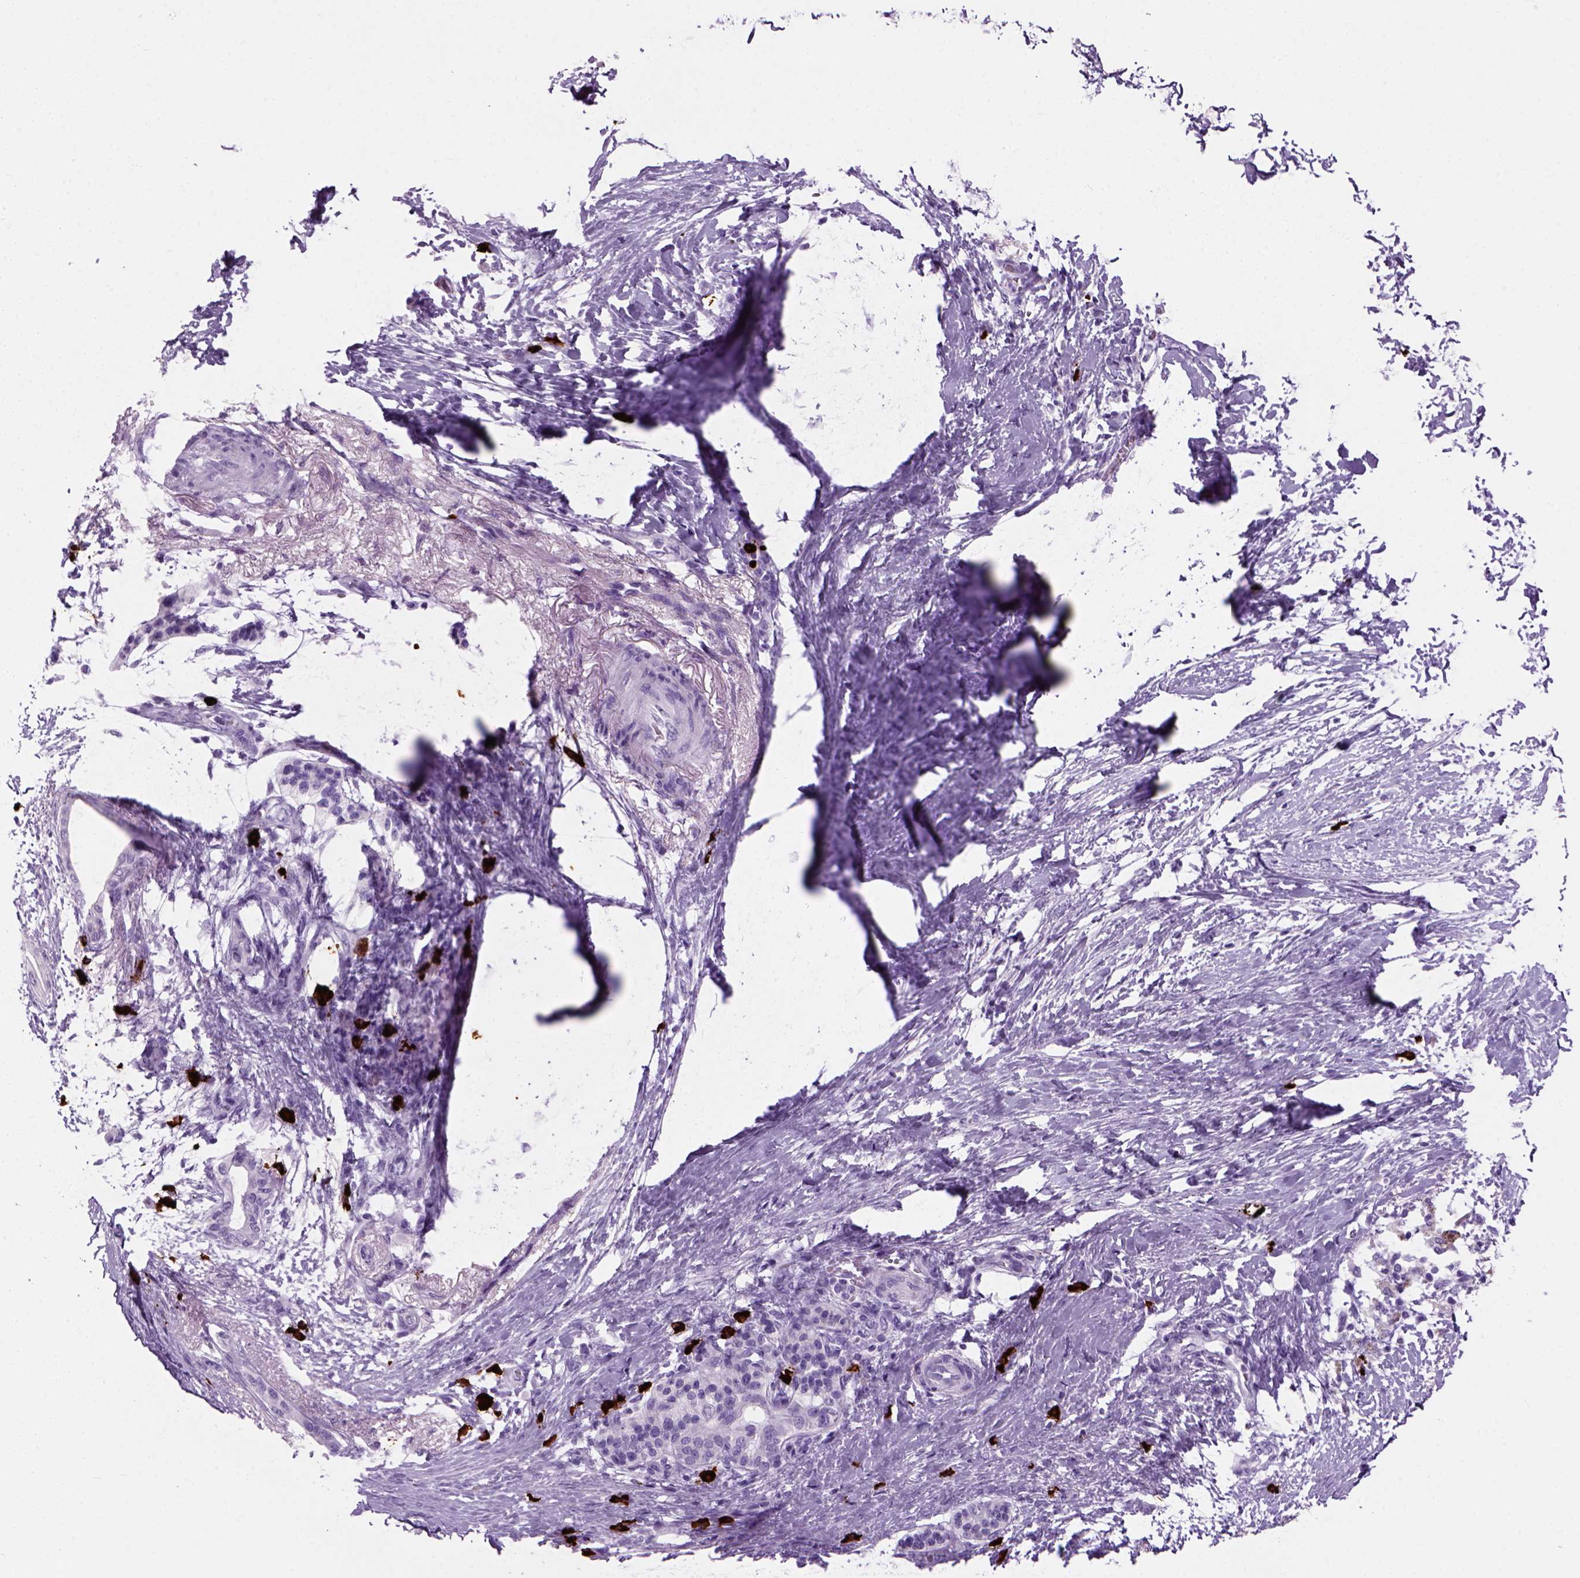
{"staining": {"intensity": "negative", "quantity": "none", "location": "none"}, "tissue": "pancreatic cancer", "cell_type": "Tumor cells", "image_type": "cancer", "snomed": [{"axis": "morphology", "description": "Adenocarcinoma, NOS"}, {"axis": "topography", "description": "Pancreas"}], "caption": "Photomicrograph shows no significant protein positivity in tumor cells of pancreatic cancer. (DAB immunohistochemistry visualized using brightfield microscopy, high magnification).", "gene": "MZB1", "patient": {"sex": "female", "age": 72}}